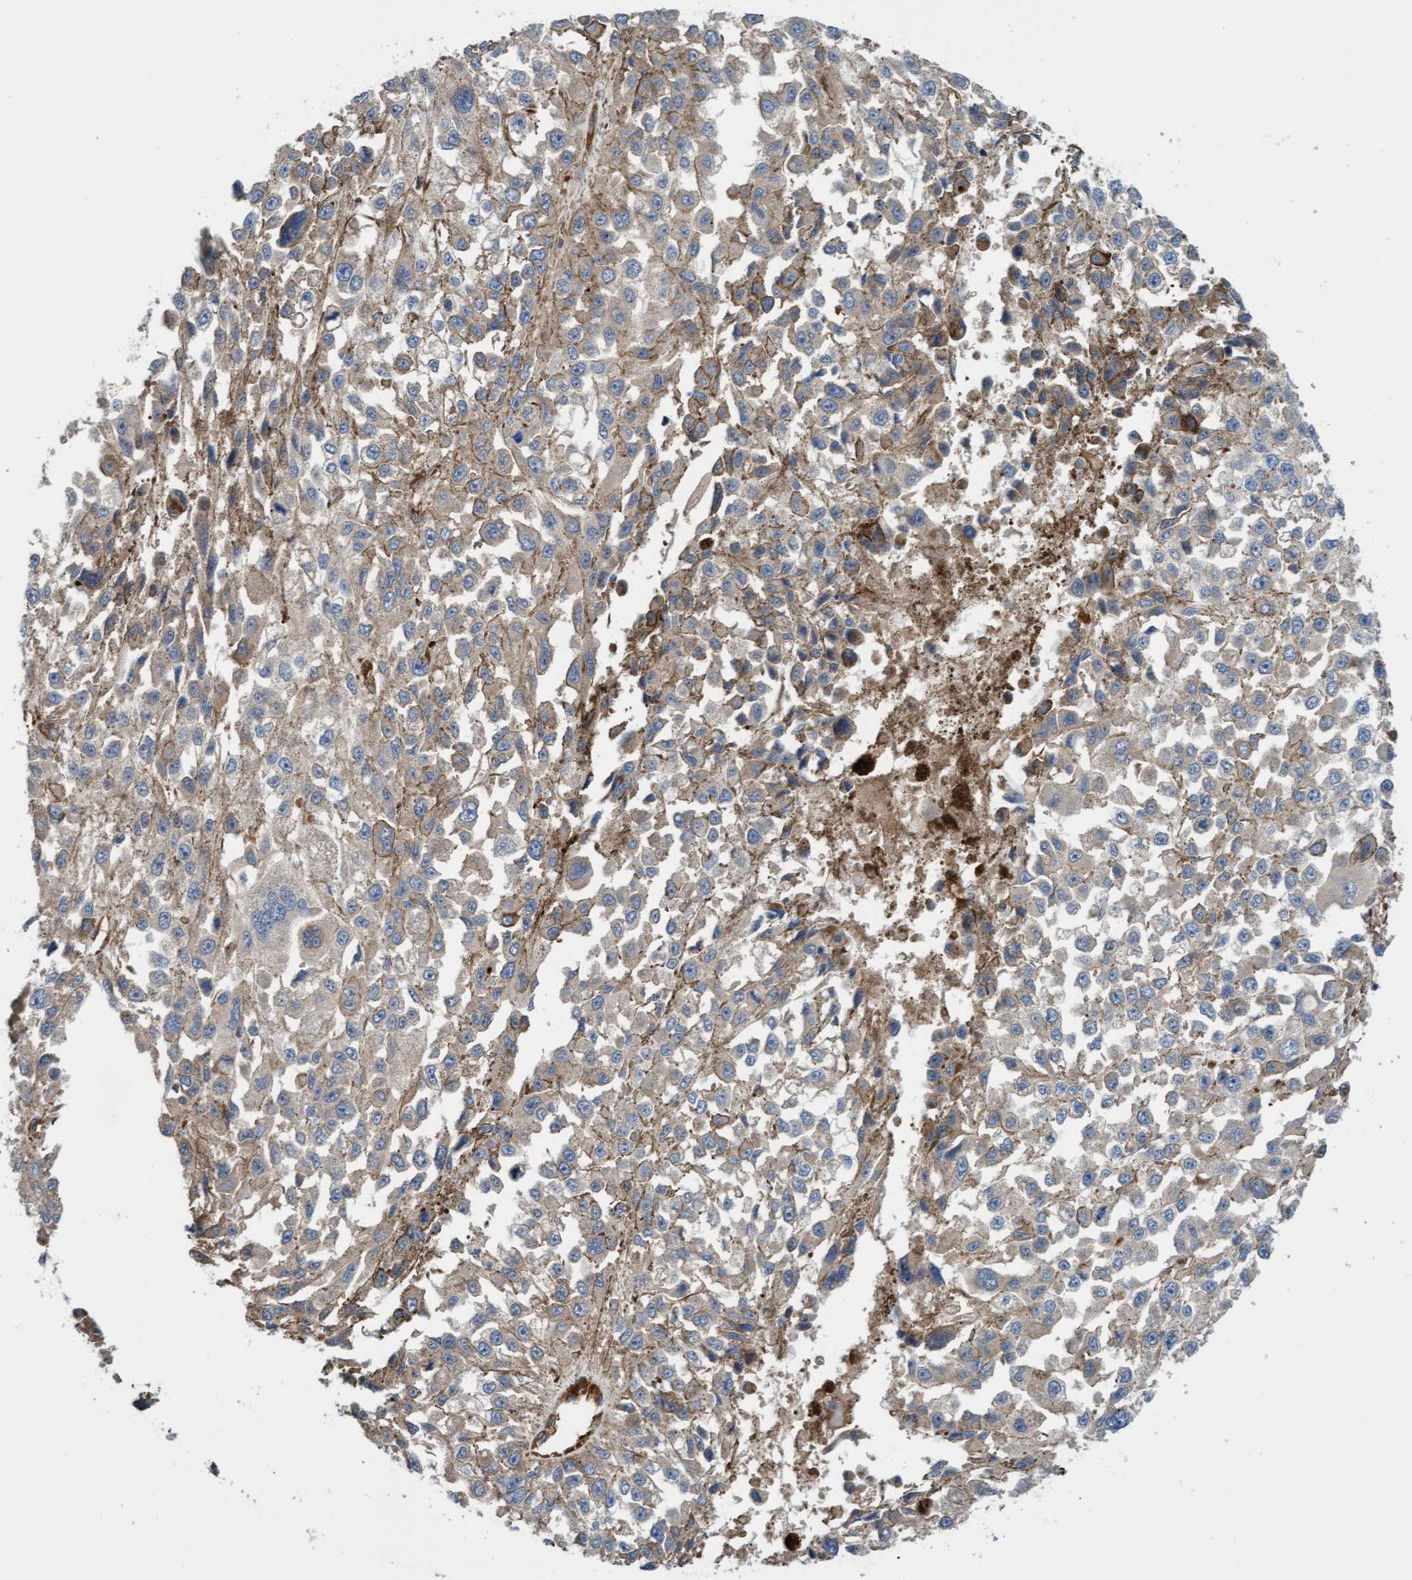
{"staining": {"intensity": "weak", "quantity": "<25%", "location": "cytoplasmic/membranous"}, "tissue": "melanoma", "cell_type": "Tumor cells", "image_type": "cancer", "snomed": [{"axis": "morphology", "description": "Malignant melanoma, Metastatic site"}, {"axis": "topography", "description": "Lymph node"}], "caption": "DAB immunohistochemical staining of human melanoma exhibits no significant staining in tumor cells.", "gene": "FMNL3", "patient": {"sex": "male", "age": 59}}